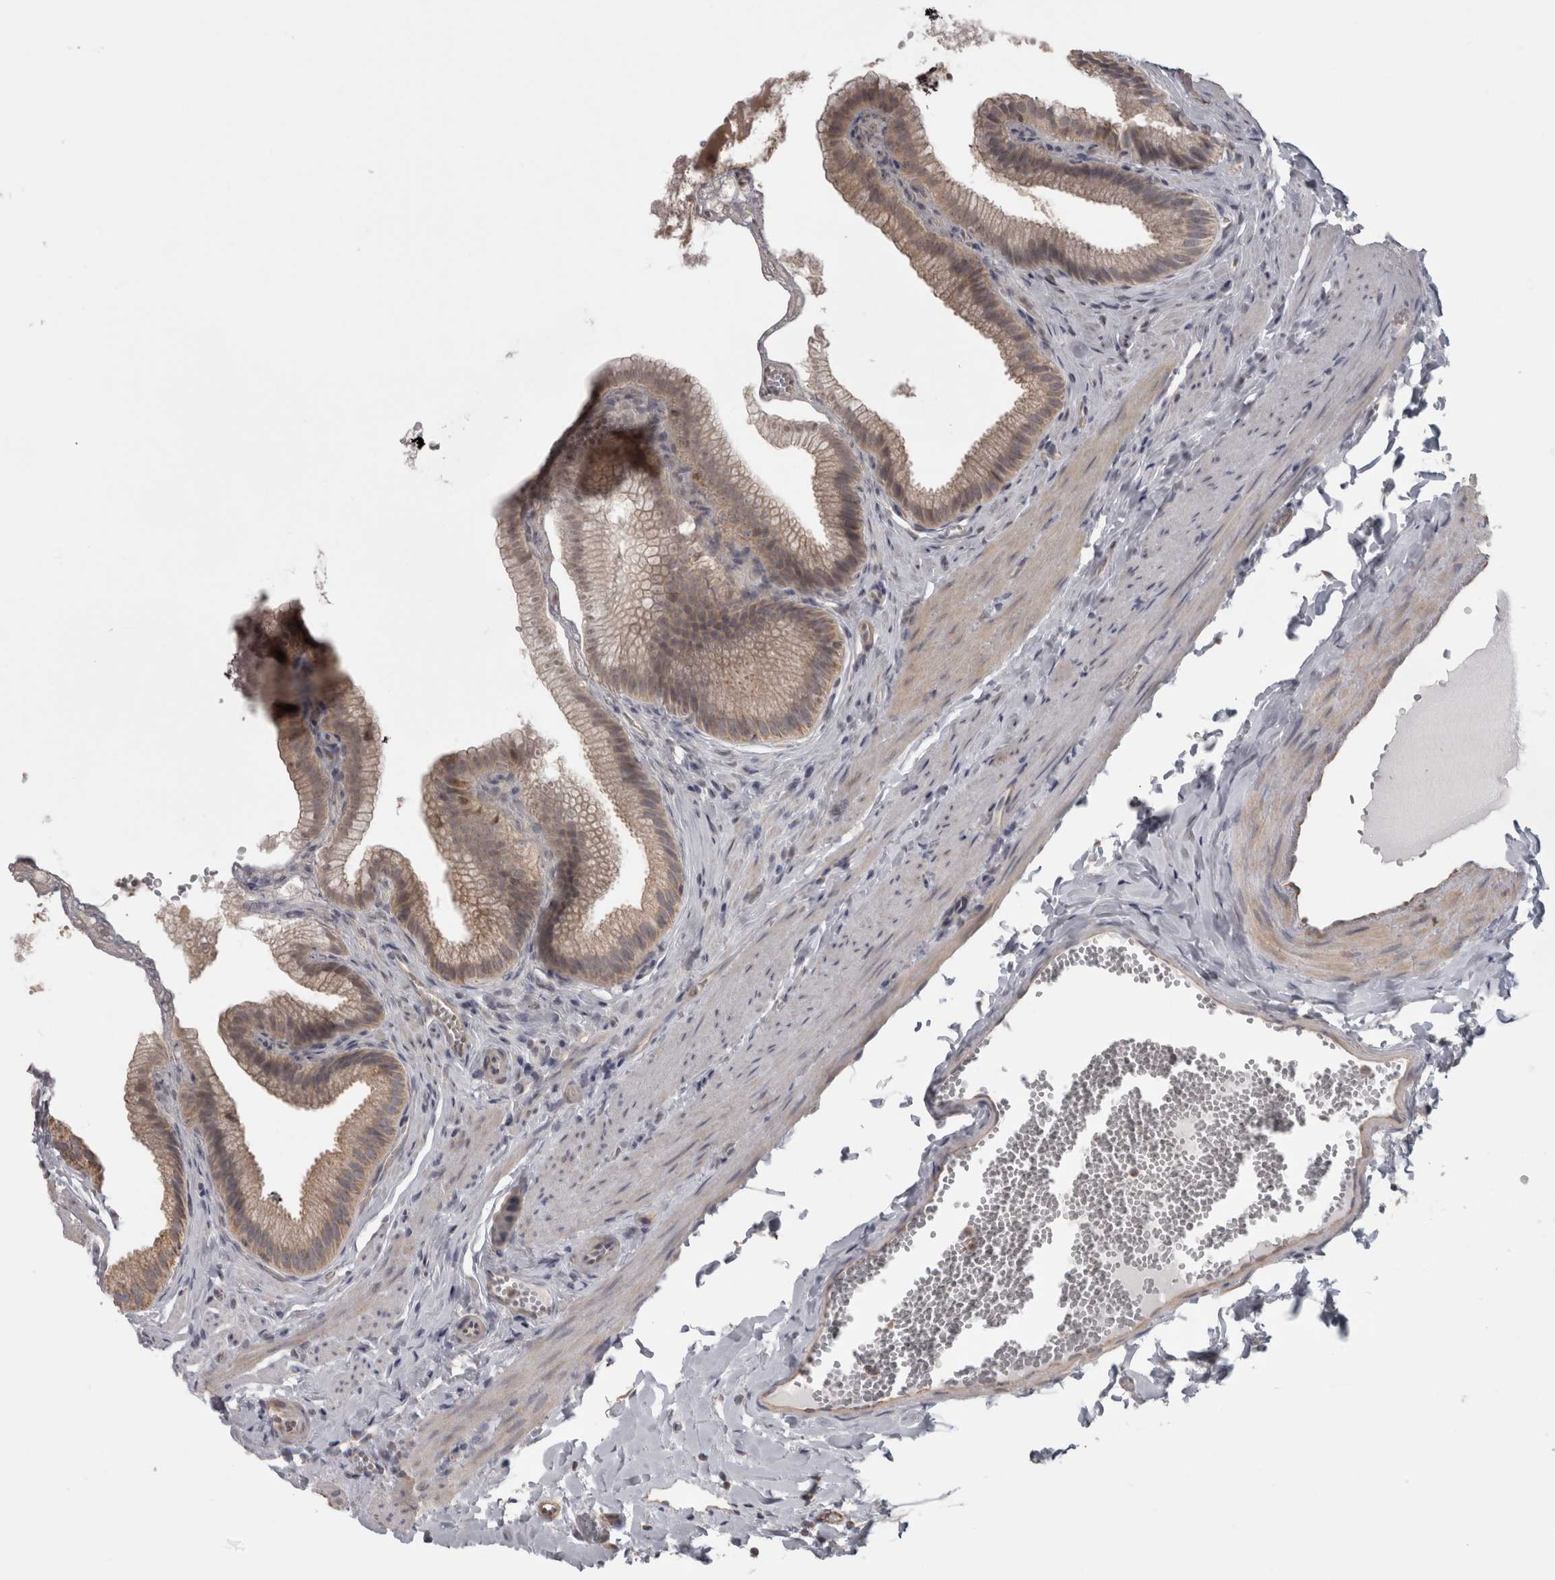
{"staining": {"intensity": "weak", "quantity": ">75%", "location": "cytoplasmic/membranous"}, "tissue": "gallbladder", "cell_type": "Glandular cells", "image_type": "normal", "snomed": [{"axis": "morphology", "description": "Normal tissue, NOS"}, {"axis": "topography", "description": "Gallbladder"}], "caption": "Gallbladder stained for a protein reveals weak cytoplasmic/membranous positivity in glandular cells.", "gene": "PPP1R12B", "patient": {"sex": "male", "age": 38}}